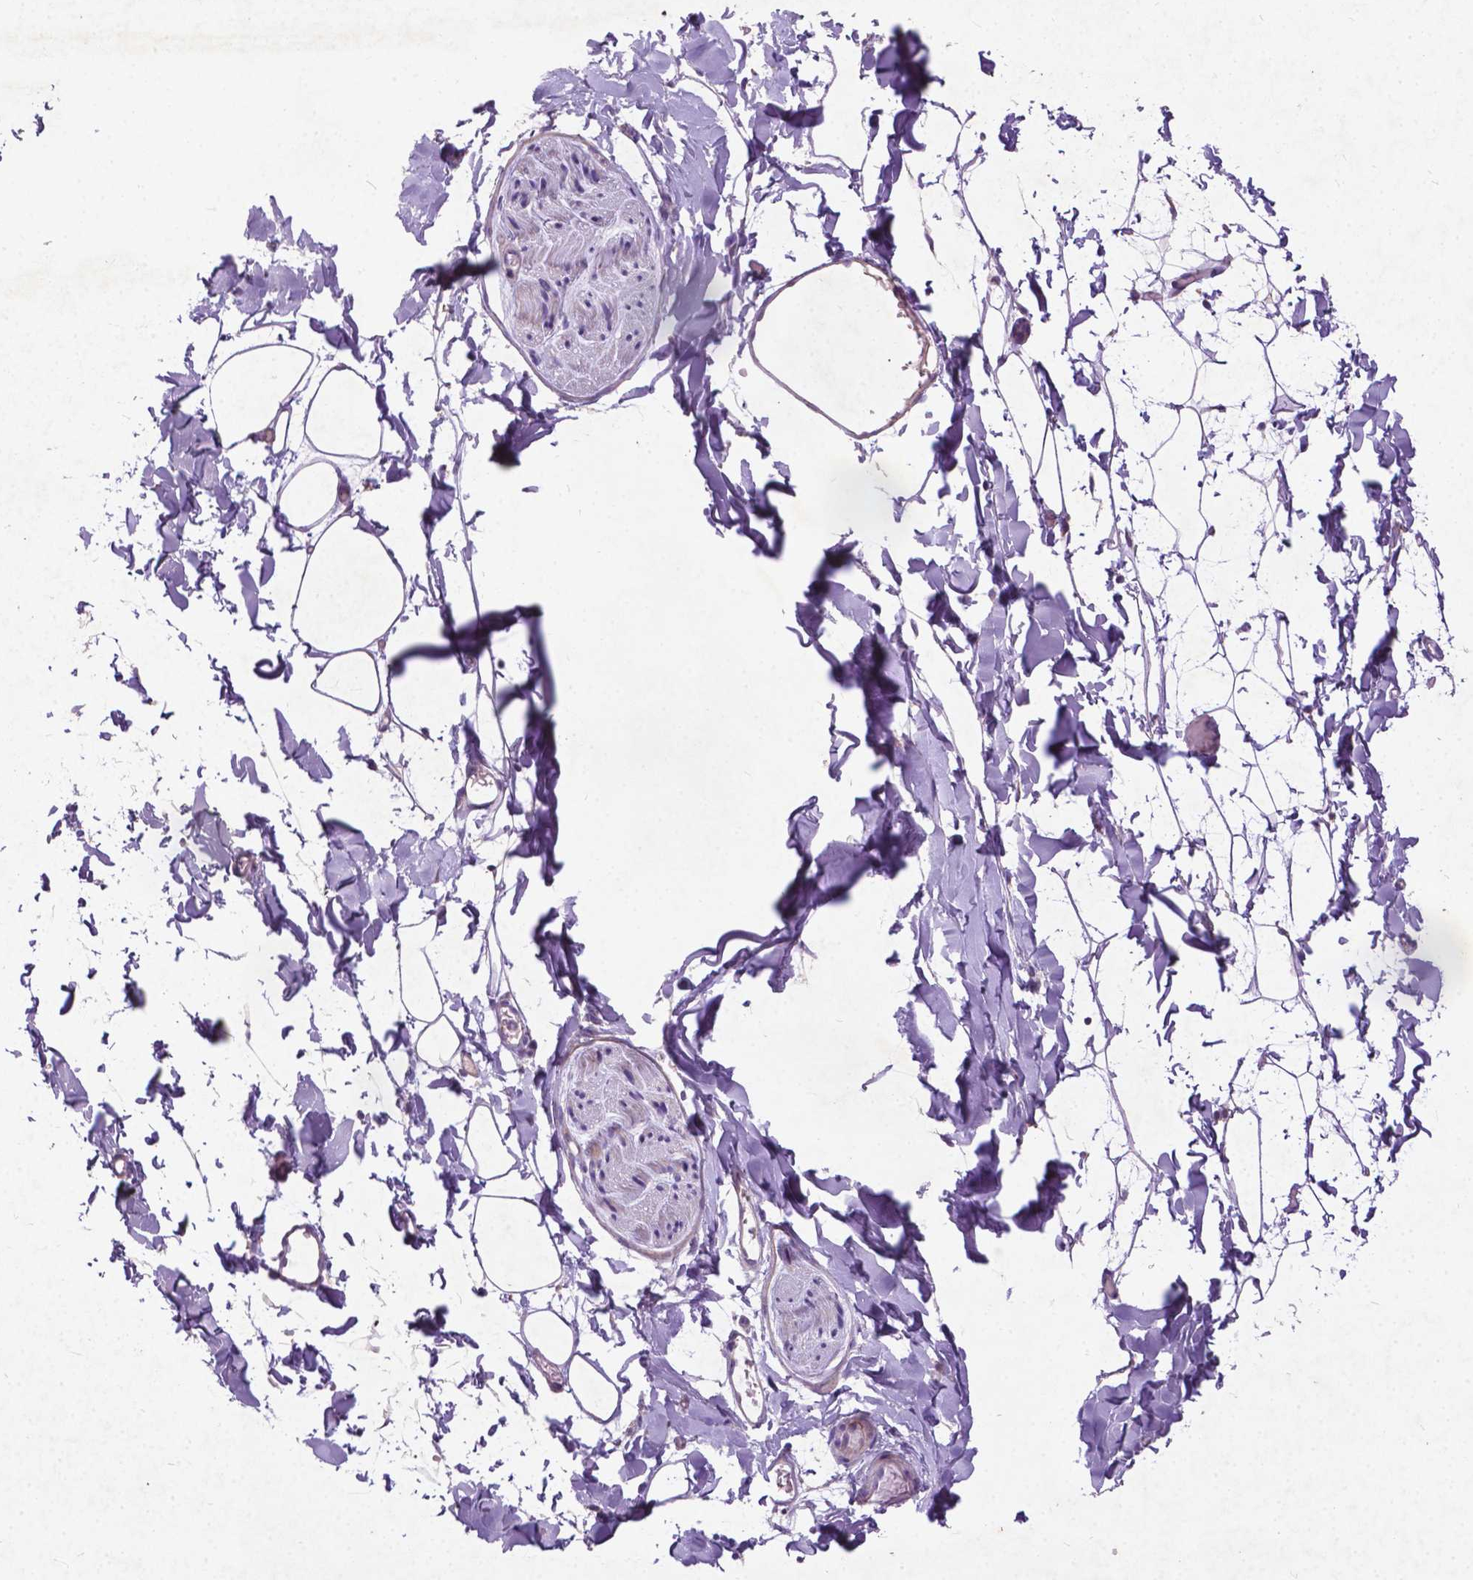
{"staining": {"intensity": "negative", "quantity": "none", "location": "none"}, "tissue": "adipose tissue", "cell_type": "Adipocytes", "image_type": "normal", "snomed": [{"axis": "morphology", "description": "Normal tissue, NOS"}, {"axis": "topography", "description": "Gallbladder"}, {"axis": "topography", "description": "Peripheral nerve tissue"}], "caption": "High power microscopy image of an immunohistochemistry (IHC) micrograph of unremarkable adipose tissue, revealing no significant staining in adipocytes. The staining was performed using DAB to visualize the protein expression in brown, while the nuclei were stained in blue with hematoxylin (Magnification: 20x).", "gene": "ATG4D", "patient": {"sex": "female", "age": 45}}